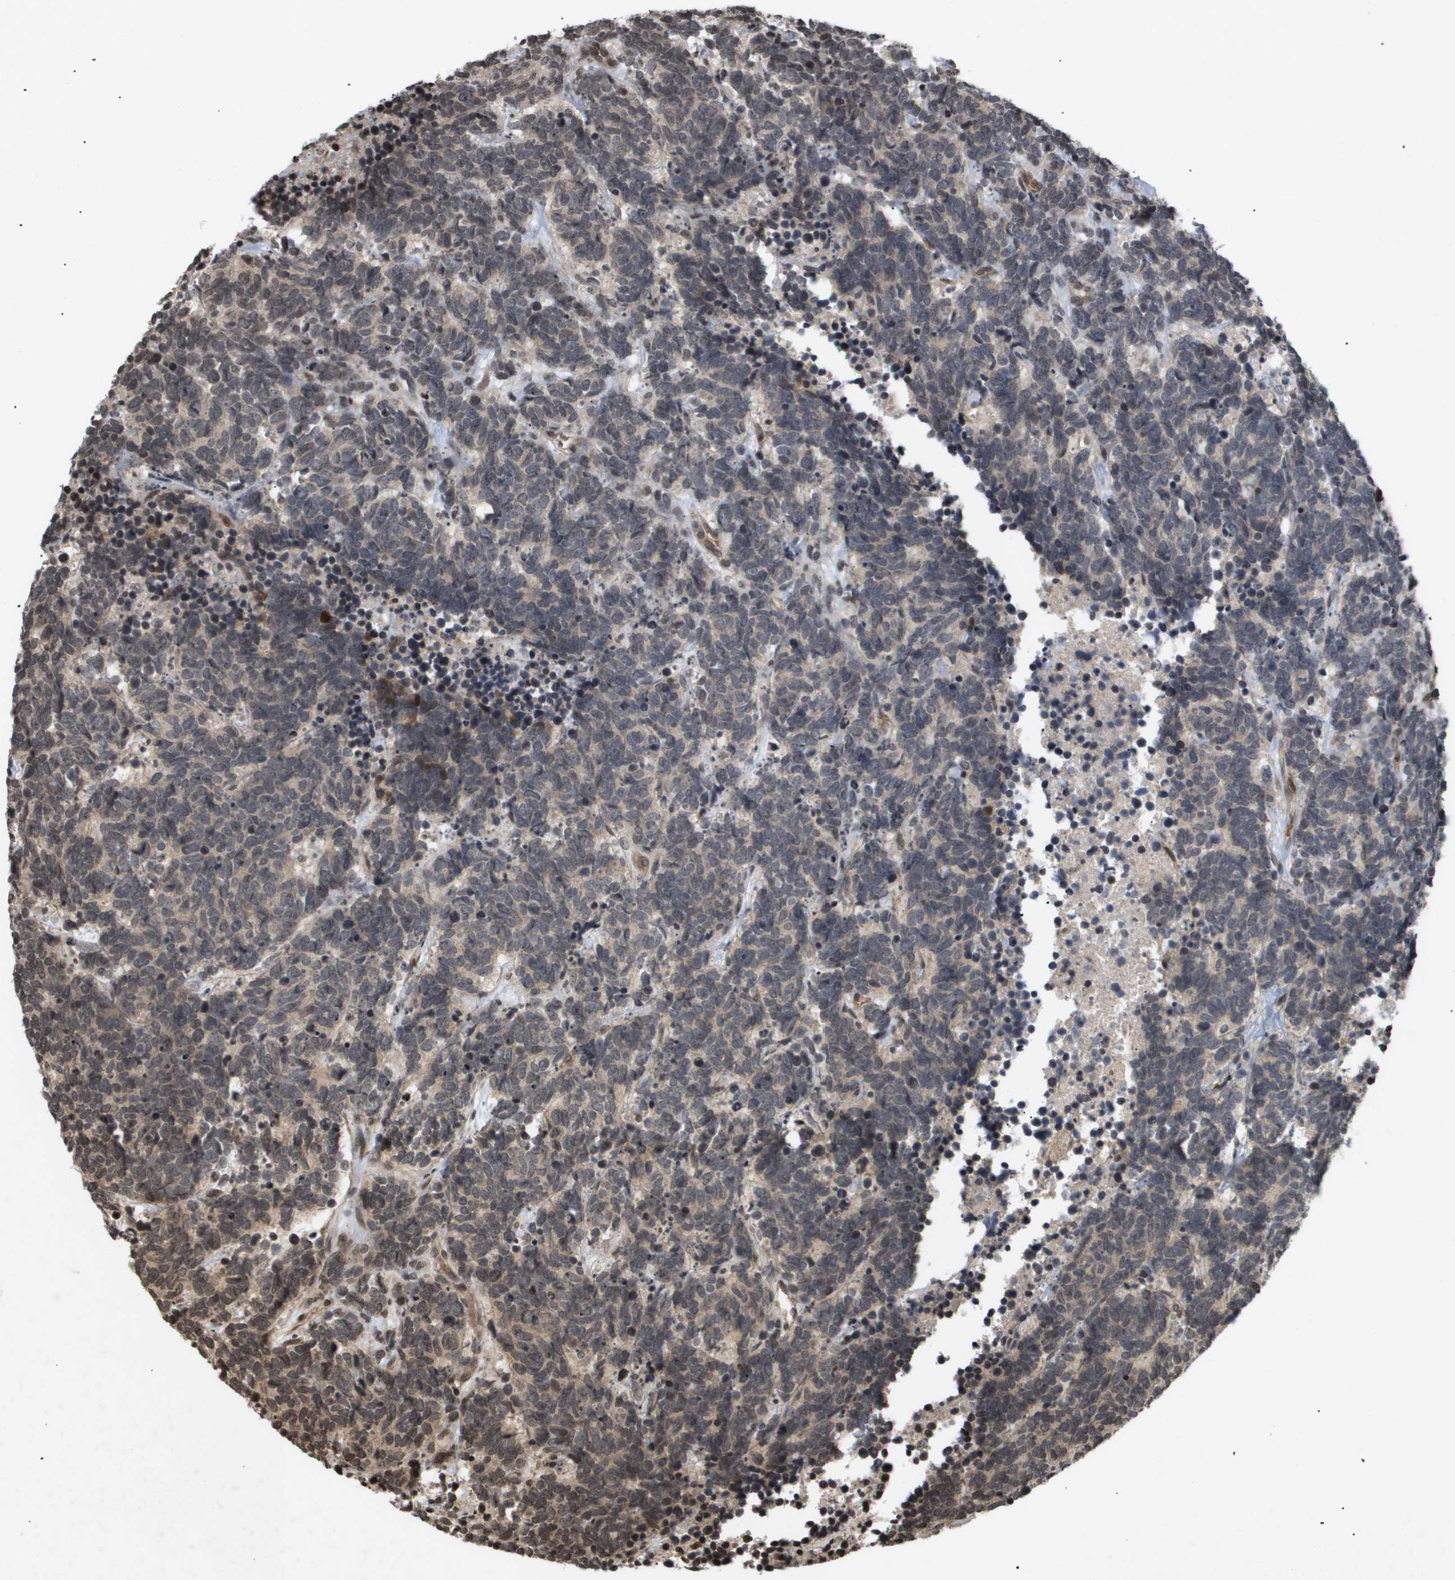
{"staining": {"intensity": "weak", "quantity": "25%-75%", "location": "cytoplasmic/membranous"}, "tissue": "carcinoid", "cell_type": "Tumor cells", "image_type": "cancer", "snomed": [{"axis": "morphology", "description": "Carcinoma, NOS"}, {"axis": "morphology", "description": "Carcinoid, malignant, NOS"}, {"axis": "topography", "description": "Urinary bladder"}], "caption": "Human carcinoid (malignant) stained with a brown dye reveals weak cytoplasmic/membranous positive staining in approximately 25%-75% of tumor cells.", "gene": "HSPA6", "patient": {"sex": "male", "age": 57}}